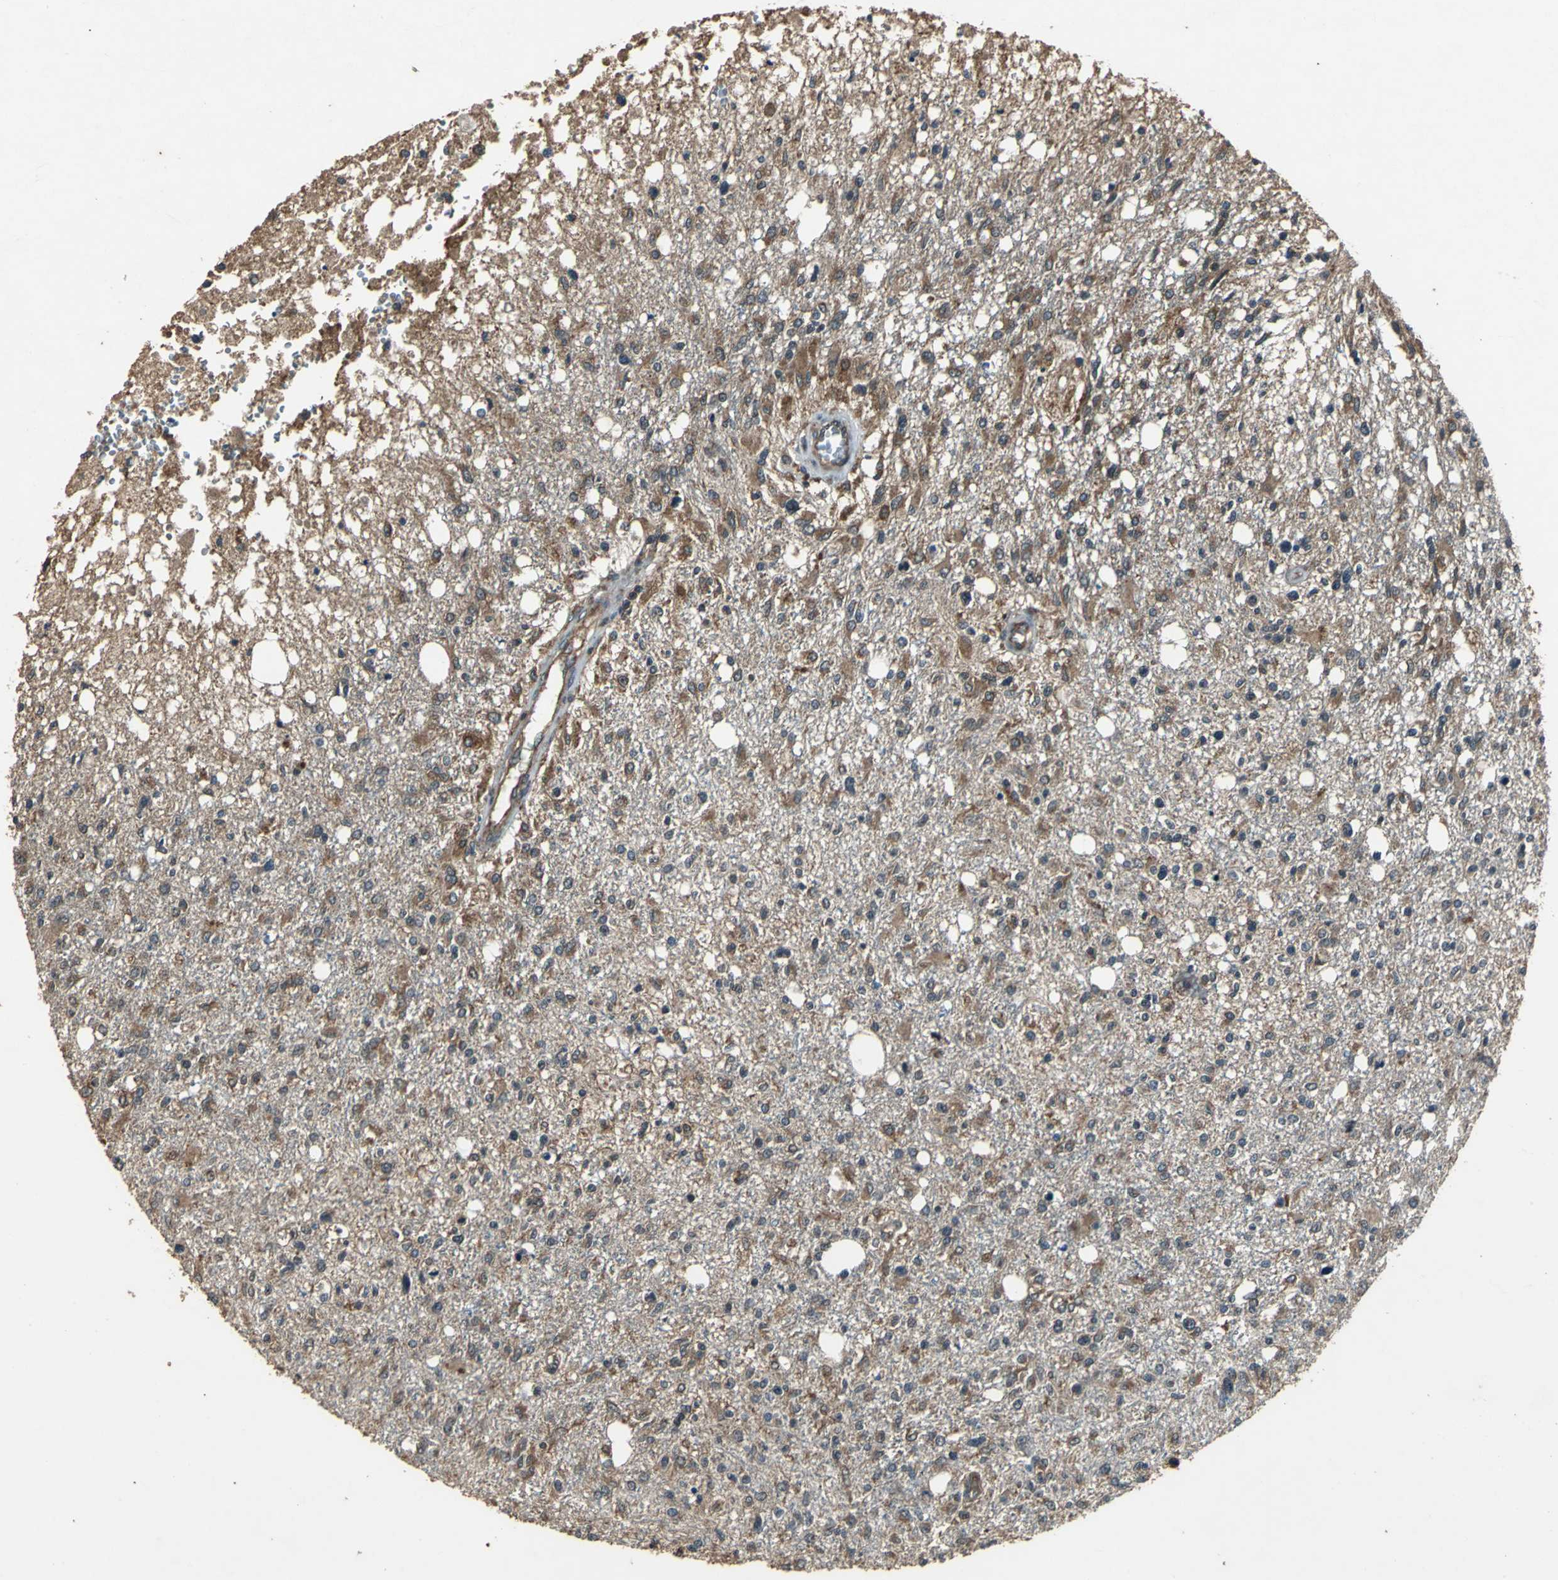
{"staining": {"intensity": "strong", "quantity": ">75%", "location": "cytoplasmic/membranous,nuclear"}, "tissue": "glioma", "cell_type": "Tumor cells", "image_type": "cancer", "snomed": [{"axis": "morphology", "description": "Glioma, malignant, High grade"}, {"axis": "topography", "description": "Cerebral cortex"}], "caption": "IHC (DAB) staining of glioma exhibits strong cytoplasmic/membranous and nuclear protein staining in approximately >75% of tumor cells.", "gene": "ZNF608", "patient": {"sex": "male", "age": 76}}